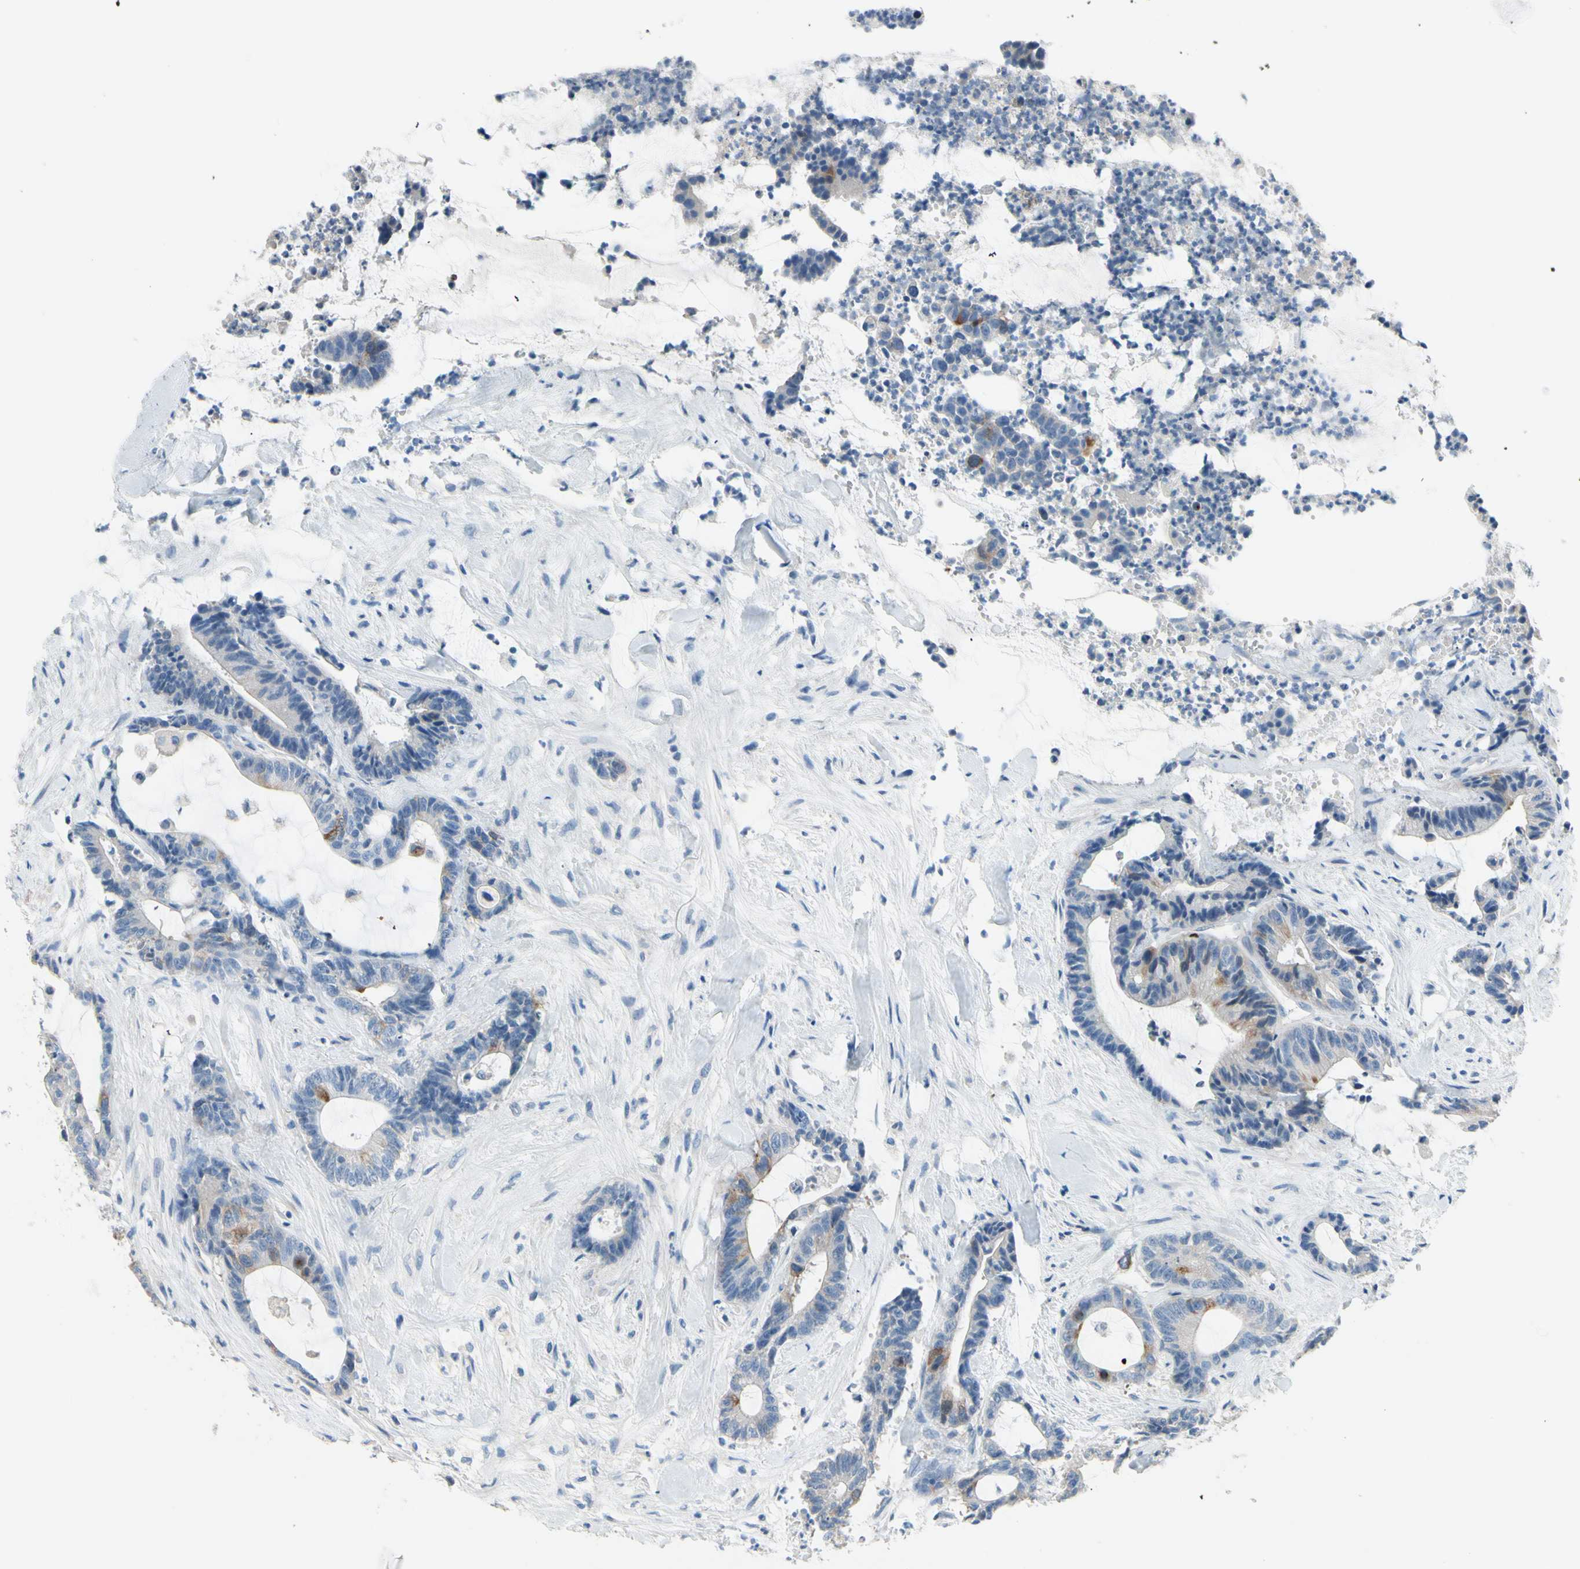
{"staining": {"intensity": "moderate", "quantity": "<25%", "location": "cytoplasmic/membranous"}, "tissue": "colorectal cancer", "cell_type": "Tumor cells", "image_type": "cancer", "snomed": [{"axis": "morphology", "description": "Adenocarcinoma, NOS"}, {"axis": "topography", "description": "Colon"}], "caption": "Colorectal cancer stained with a brown dye displays moderate cytoplasmic/membranous positive positivity in about <25% of tumor cells.", "gene": "CKAP2", "patient": {"sex": "female", "age": 84}}